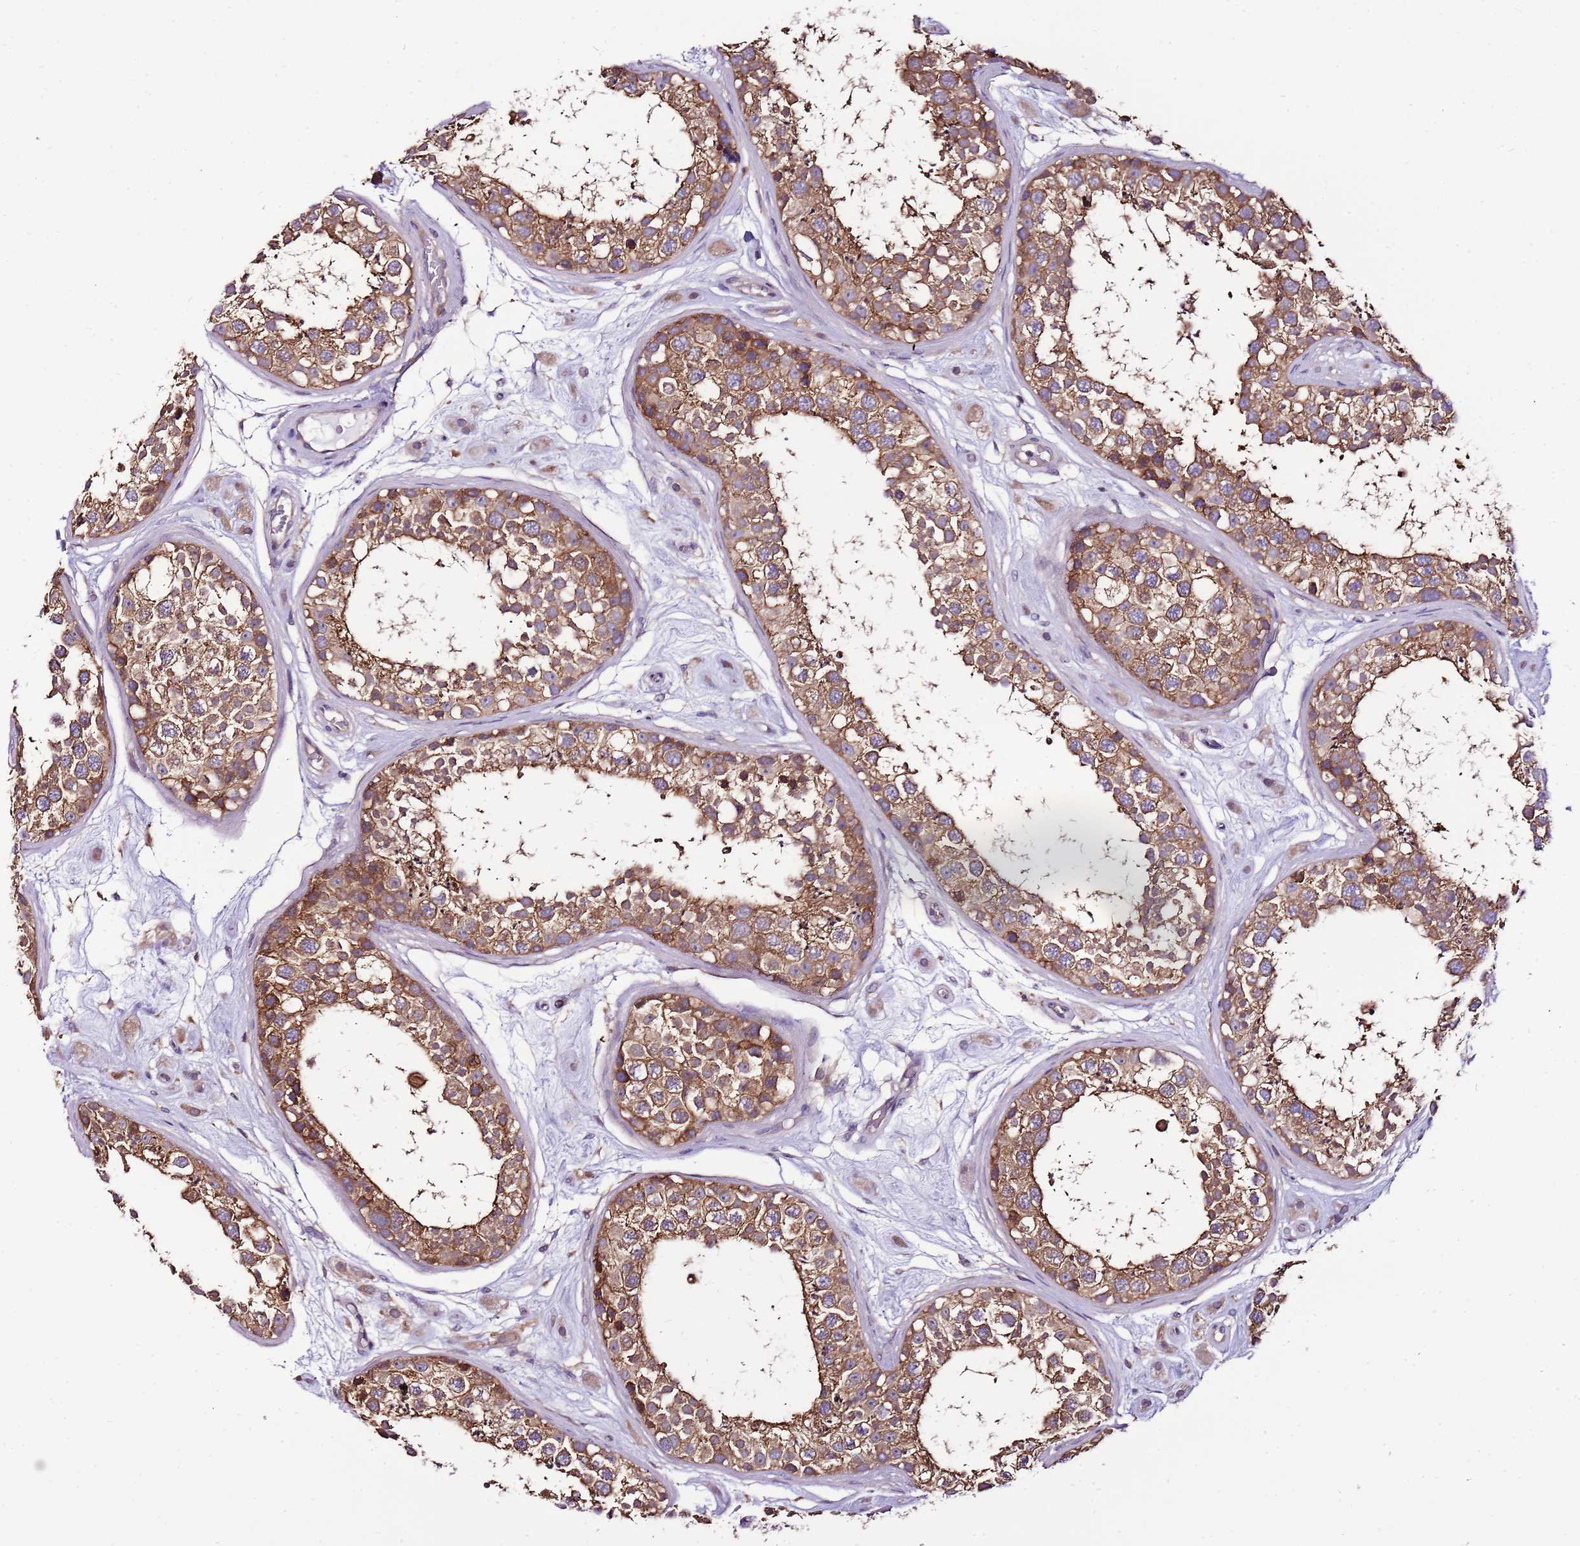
{"staining": {"intensity": "moderate", "quantity": ">75%", "location": "cytoplasmic/membranous"}, "tissue": "testis", "cell_type": "Cells in seminiferous ducts", "image_type": "normal", "snomed": [{"axis": "morphology", "description": "Normal tissue, NOS"}, {"axis": "topography", "description": "Testis"}], "caption": "An image of testis stained for a protein displays moderate cytoplasmic/membranous brown staining in cells in seminiferous ducts.", "gene": "ATXN2L", "patient": {"sex": "male", "age": 25}}